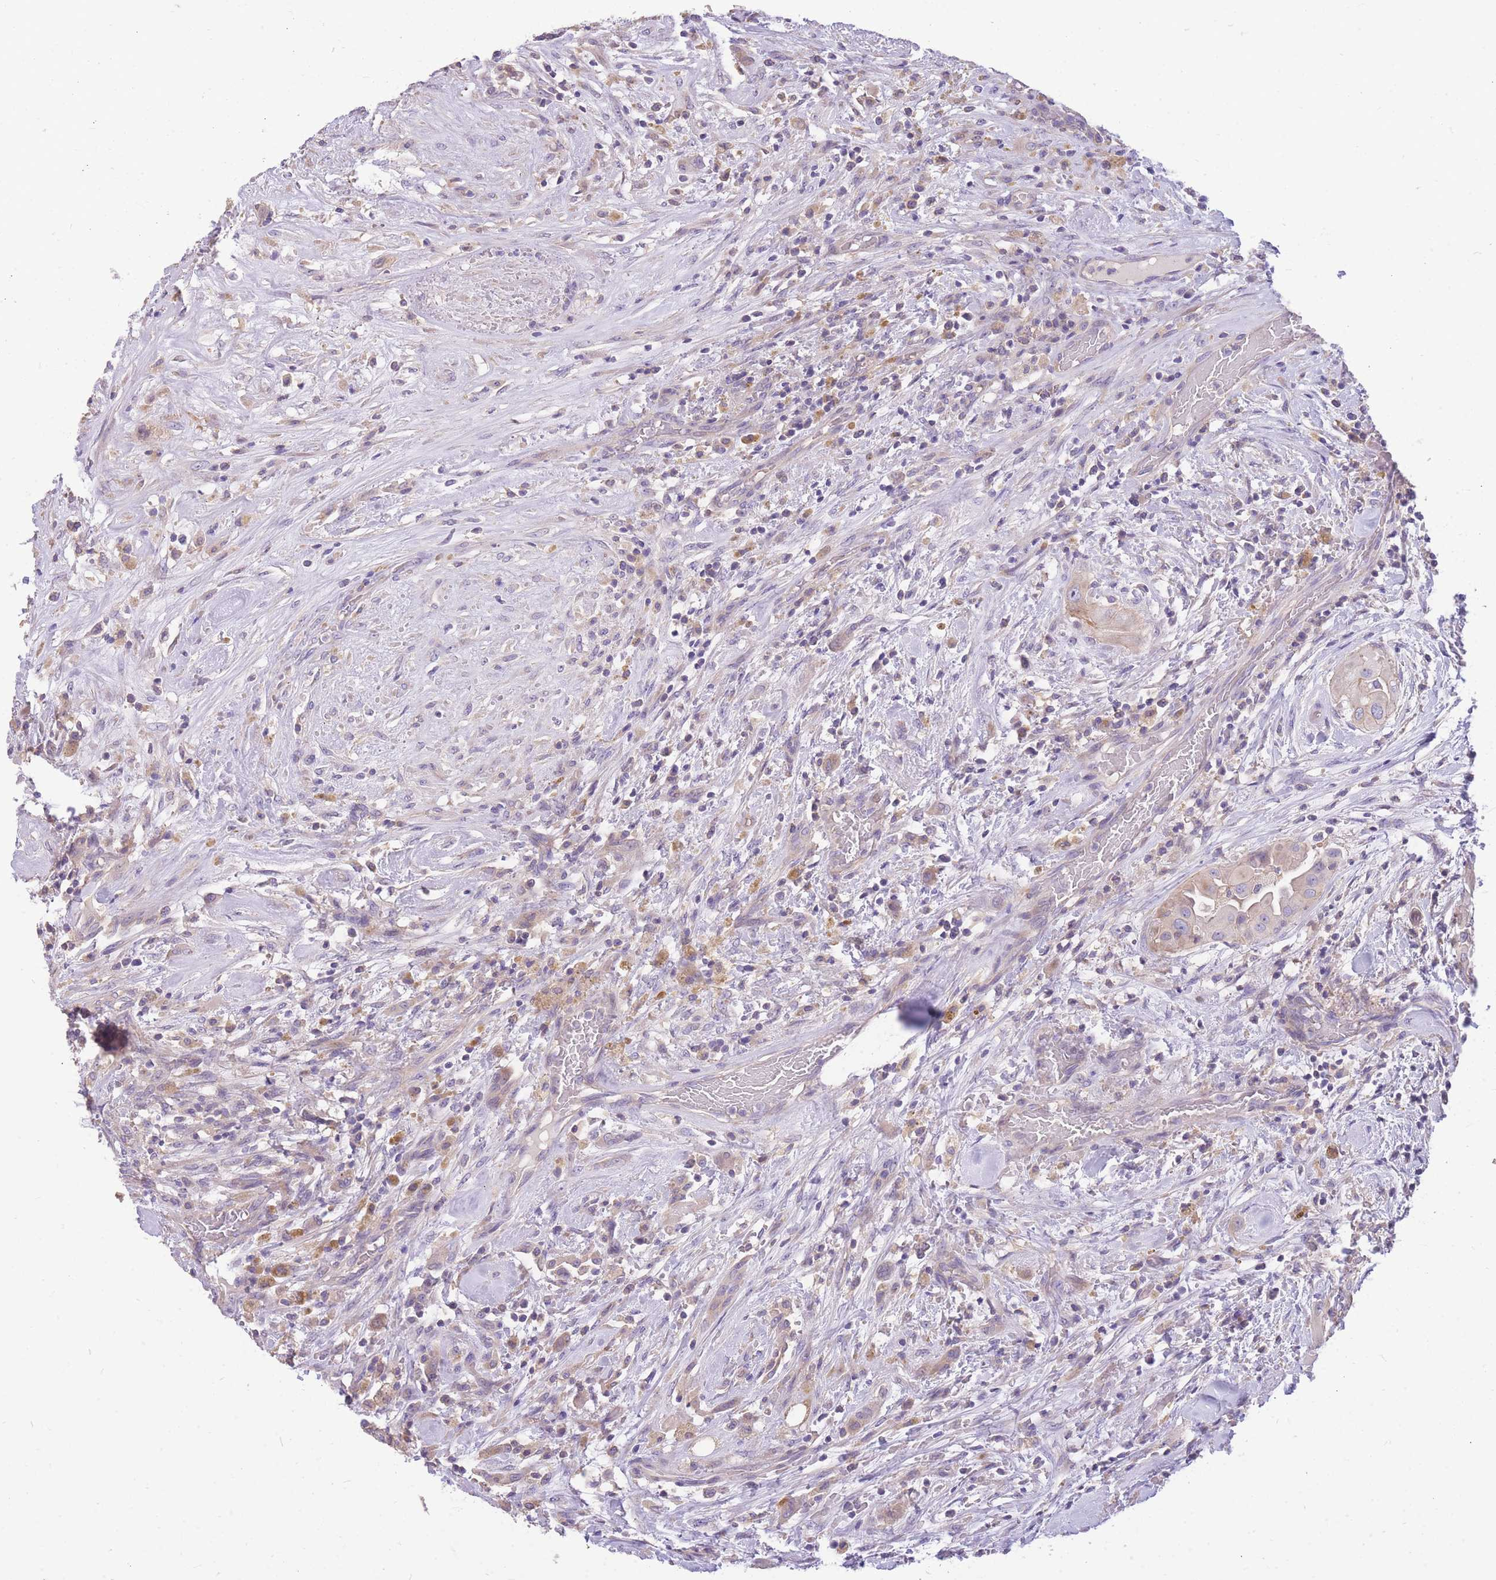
{"staining": {"intensity": "weak", "quantity": "<25%", "location": "cytoplasmic/membranous"}, "tissue": "thyroid cancer", "cell_type": "Tumor cells", "image_type": "cancer", "snomed": [{"axis": "morphology", "description": "Papillary adenocarcinoma, NOS"}, {"axis": "topography", "description": "Thyroid gland"}], "caption": "Papillary adenocarcinoma (thyroid) stained for a protein using immunohistochemistry shows no staining tumor cells.", "gene": "OR5T1", "patient": {"sex": "female", "age": 59}}